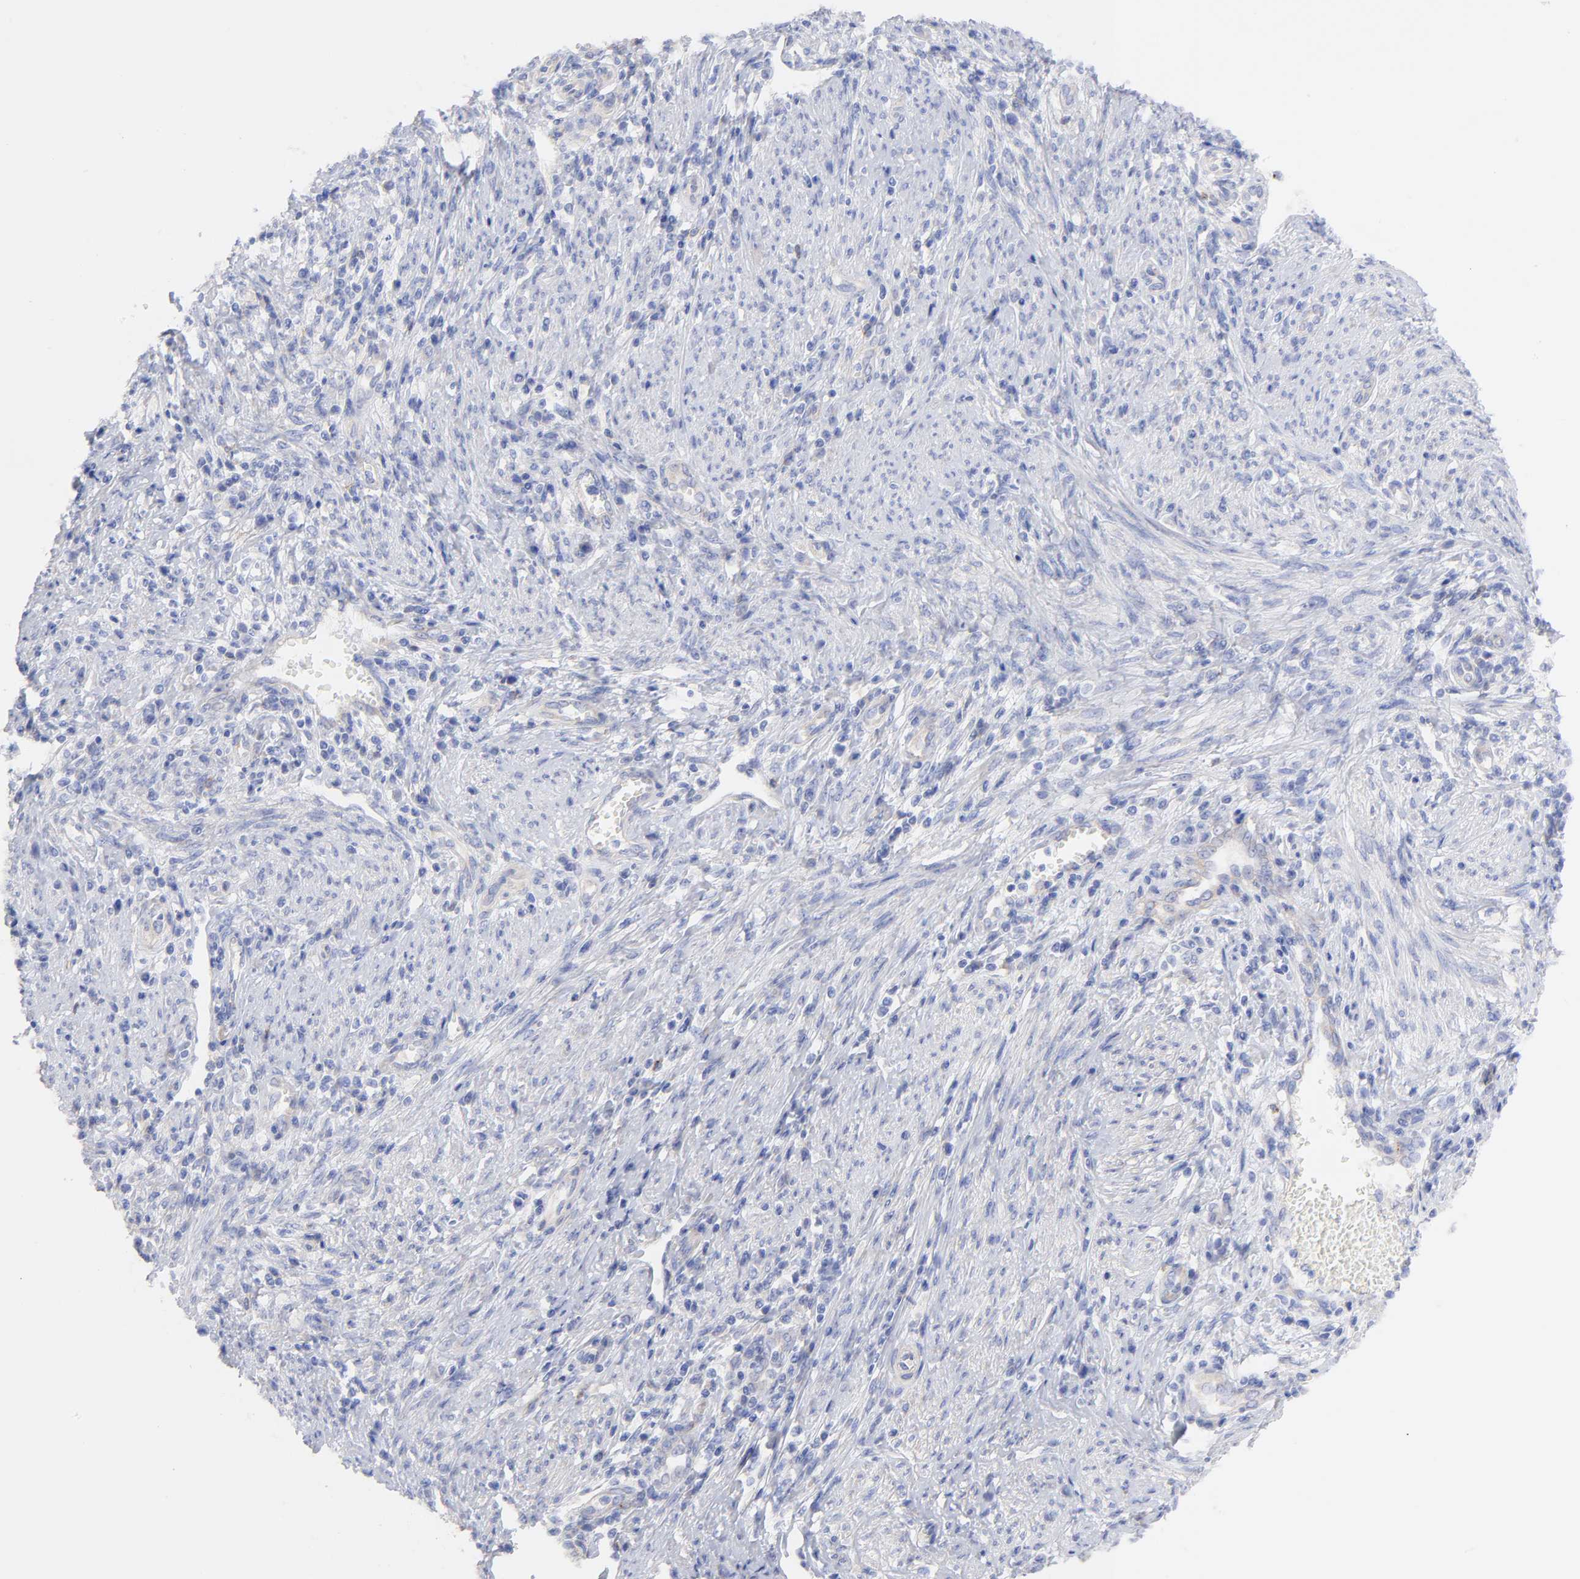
{"staining": {"intensity": "negative", "quantity": "none", "location": "none"}, "tissue": "cervical cancer", "cell_type": "Tumor cells", "image_type": "cancer", "snomed": [{"axis": "morphology", "description": "Adenocarcinoma, NOS"}, {"axis": "topography", "description": "Cervix"}], "caption": "Cervical cancer stained for a protein using immunohistochemistry (IHC) reveals no expression tumor cells.", "gene": "TNFRSF13C", "patient": {"sex": "female", "age": 36}}